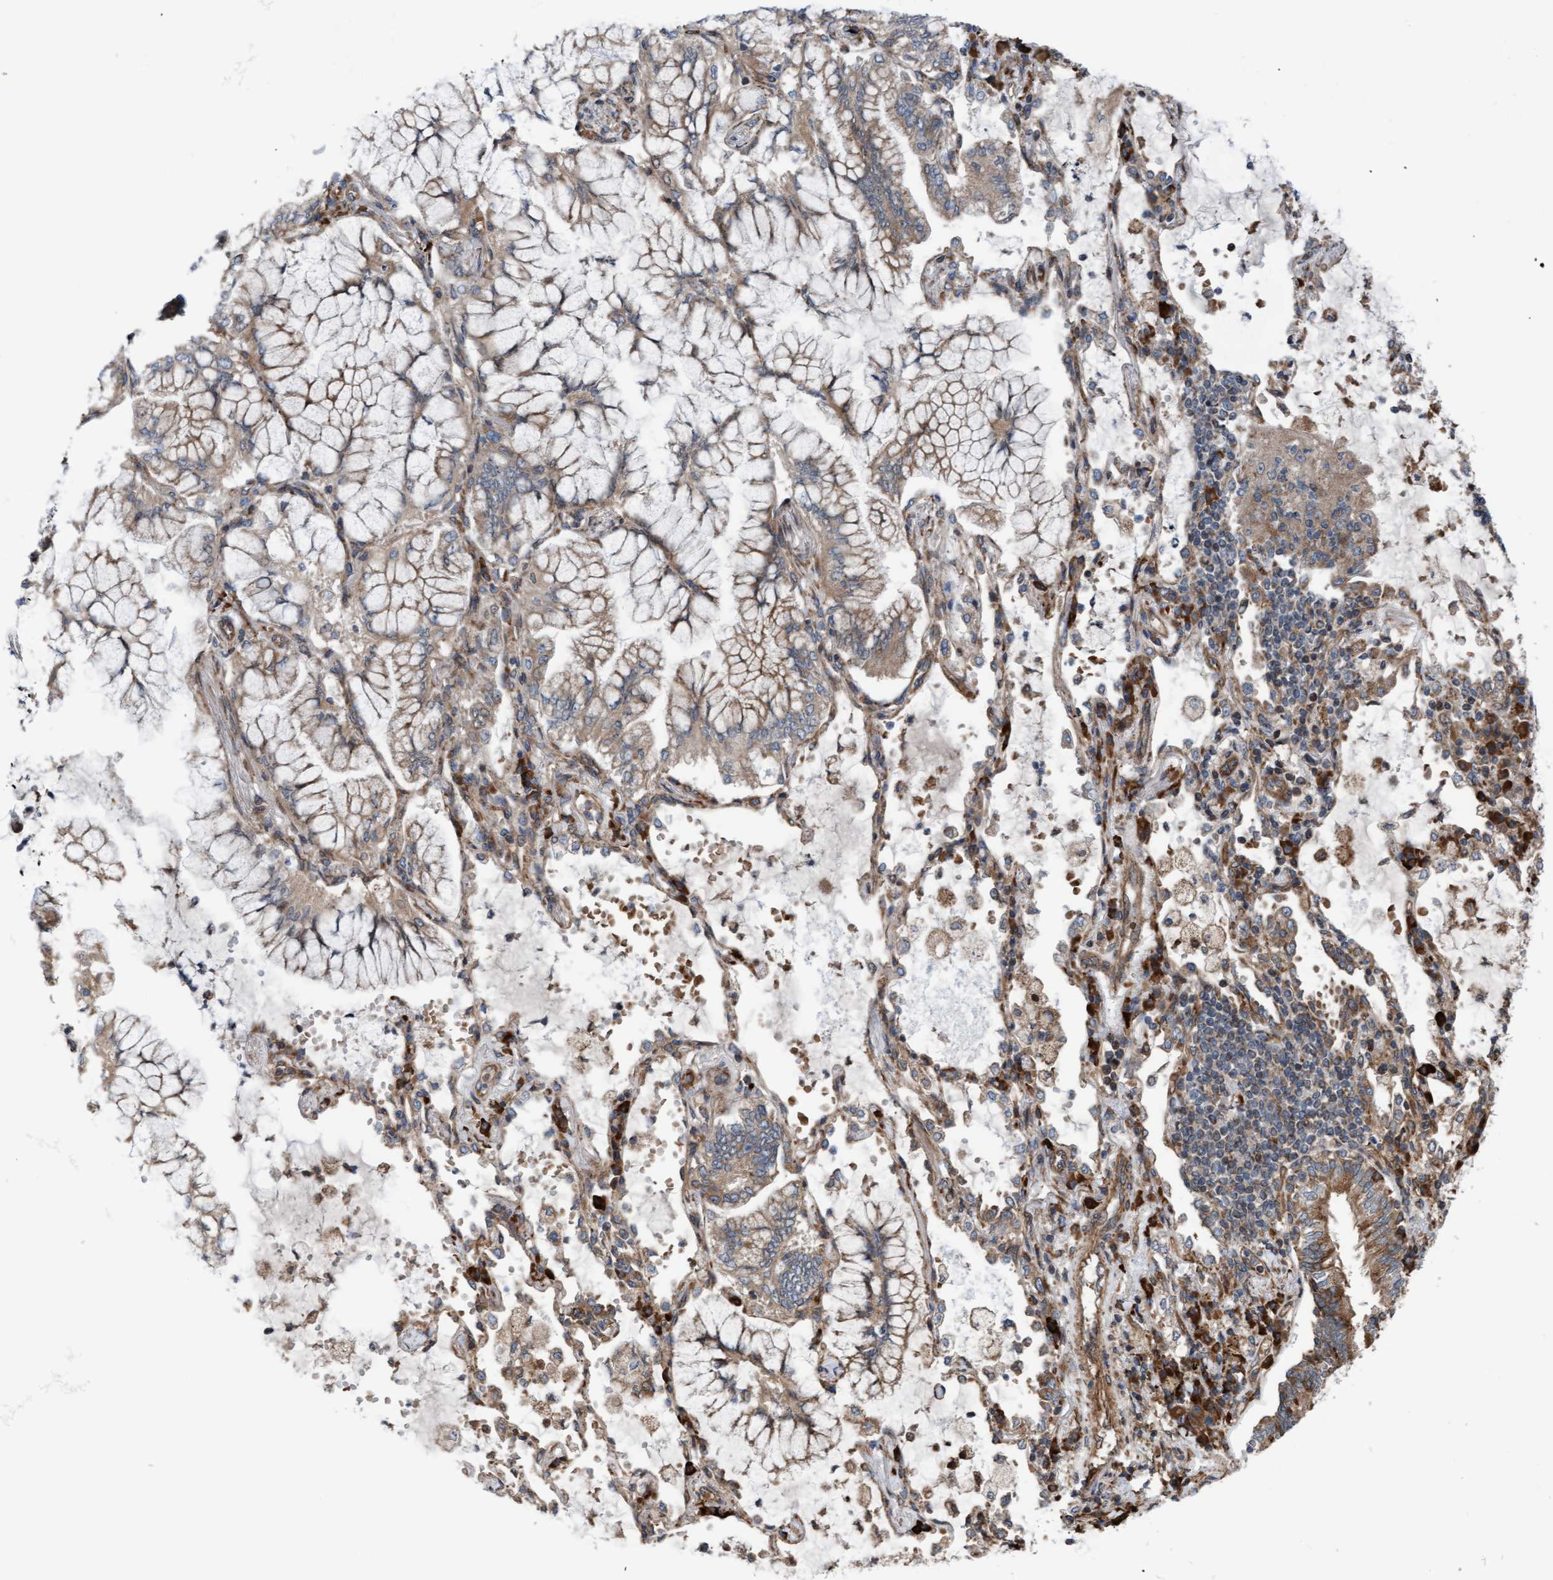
{"staining": {"intensity": "negative", "quantity": "none", "location": "none"}, "tissue": "lung cancer", "cell_type": "Tumor cells", "image_type": "cancer", "snomed": [{"axis": "morphology", "description": "Adenocarcinoma, NOS"}, {"axis": "topography", "description": "Lung"}], "caption": "This is an immunohistochemistry (IHC) photomicrograph of lung cancer. There is no staining in tumor cells.", "gene": "RAP1GAP2", "patient": {"sex": "female", "age": 70}}